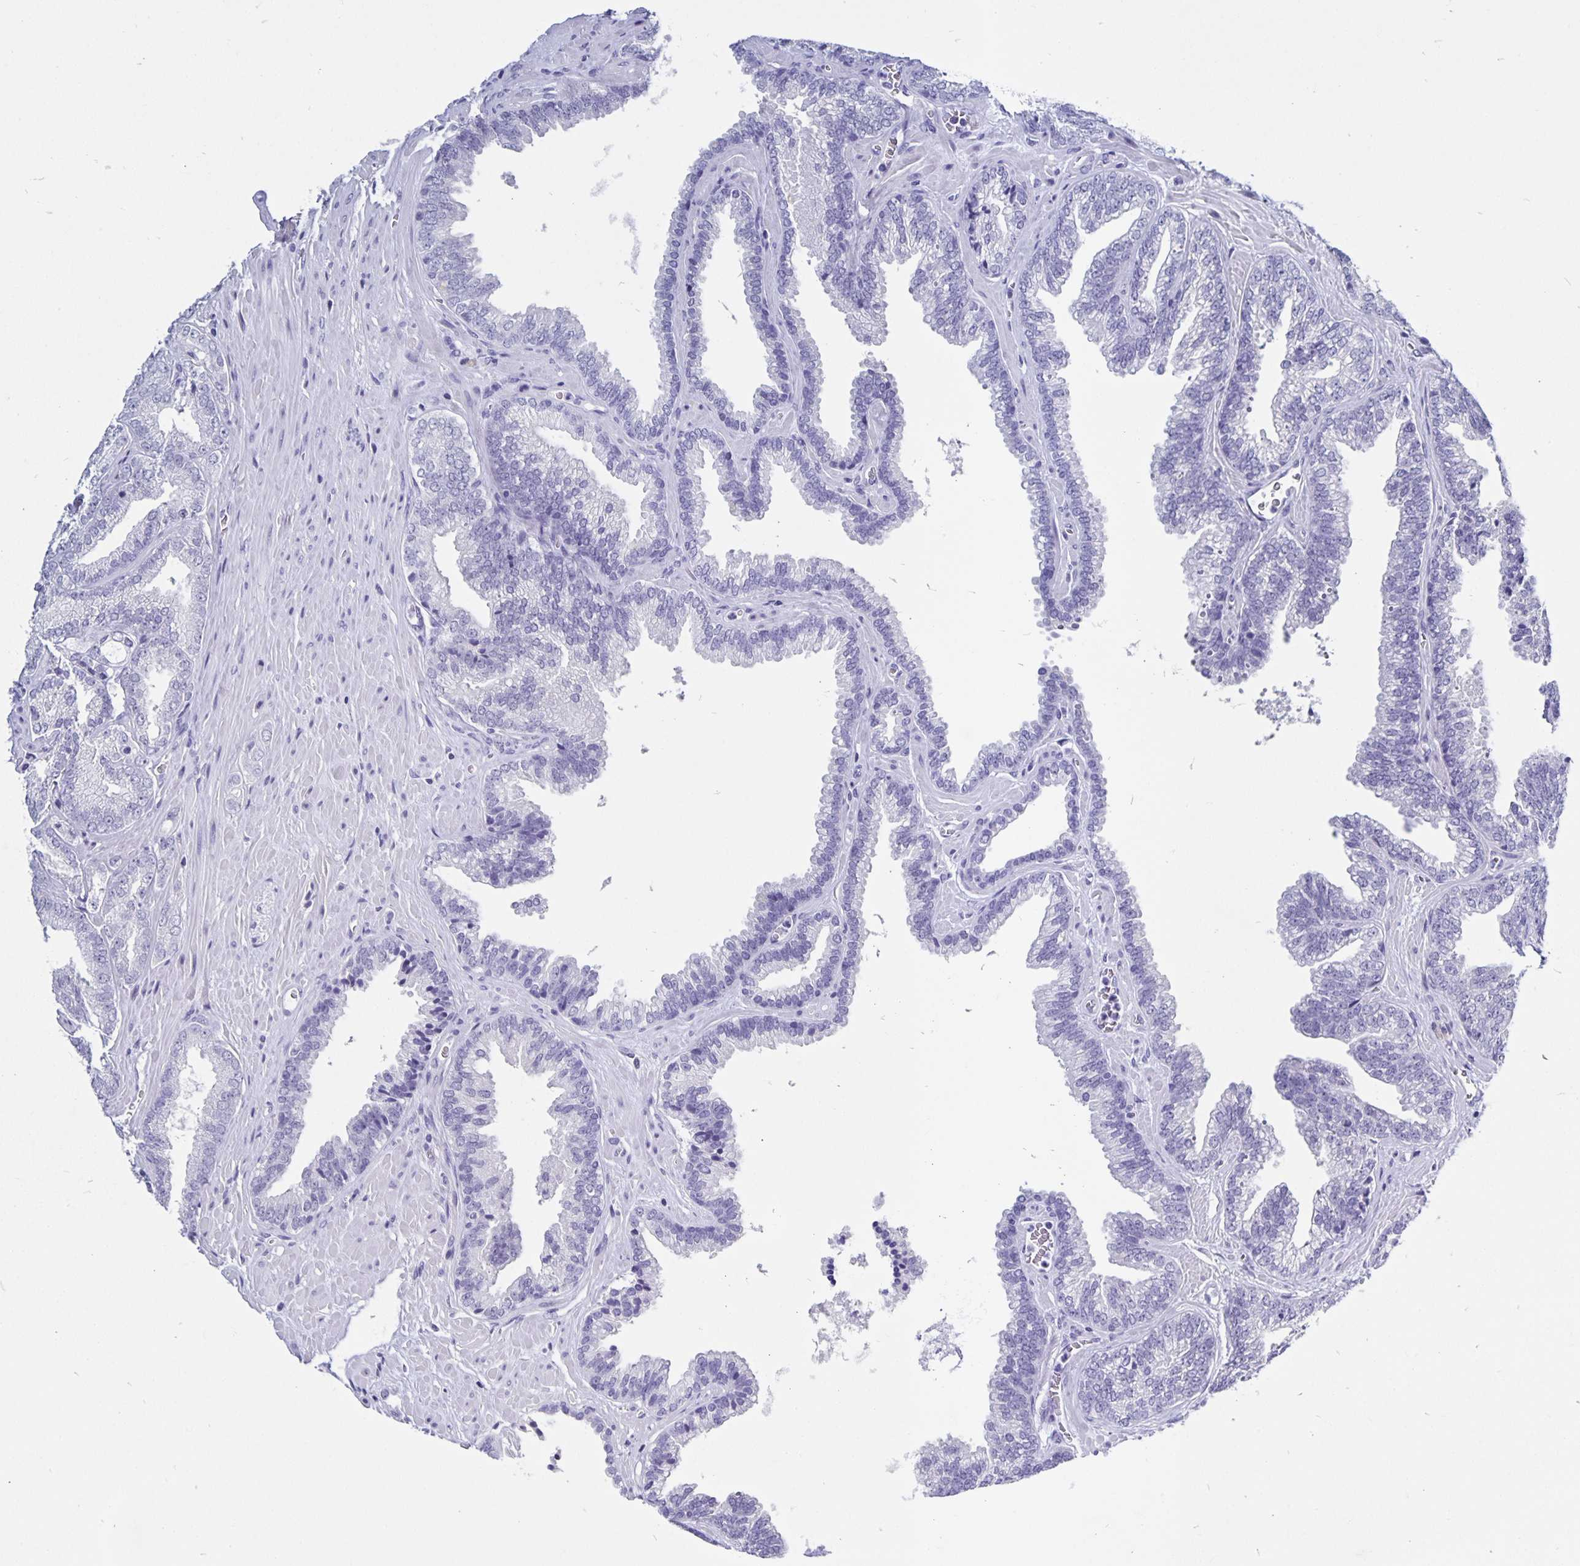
{"staining": {"intensity": "negative", "quantity": "none", "location": "none"}, "tissue": "prostate cancer", "cell_type": "Tumor cells", "image_type": "cancer", "snomed": [{"axis": "morphology", "description": "Adenocarcinoma, High grade"}, {"axis": "topography", "description": "Prostate"}], "caption": "The histopathology image shows no staining of tumor cells in prostate cancer (high-grade adenocarcinoma).", "gene": "ODF3B", "patient": {"sex": "male", "age": 68}}